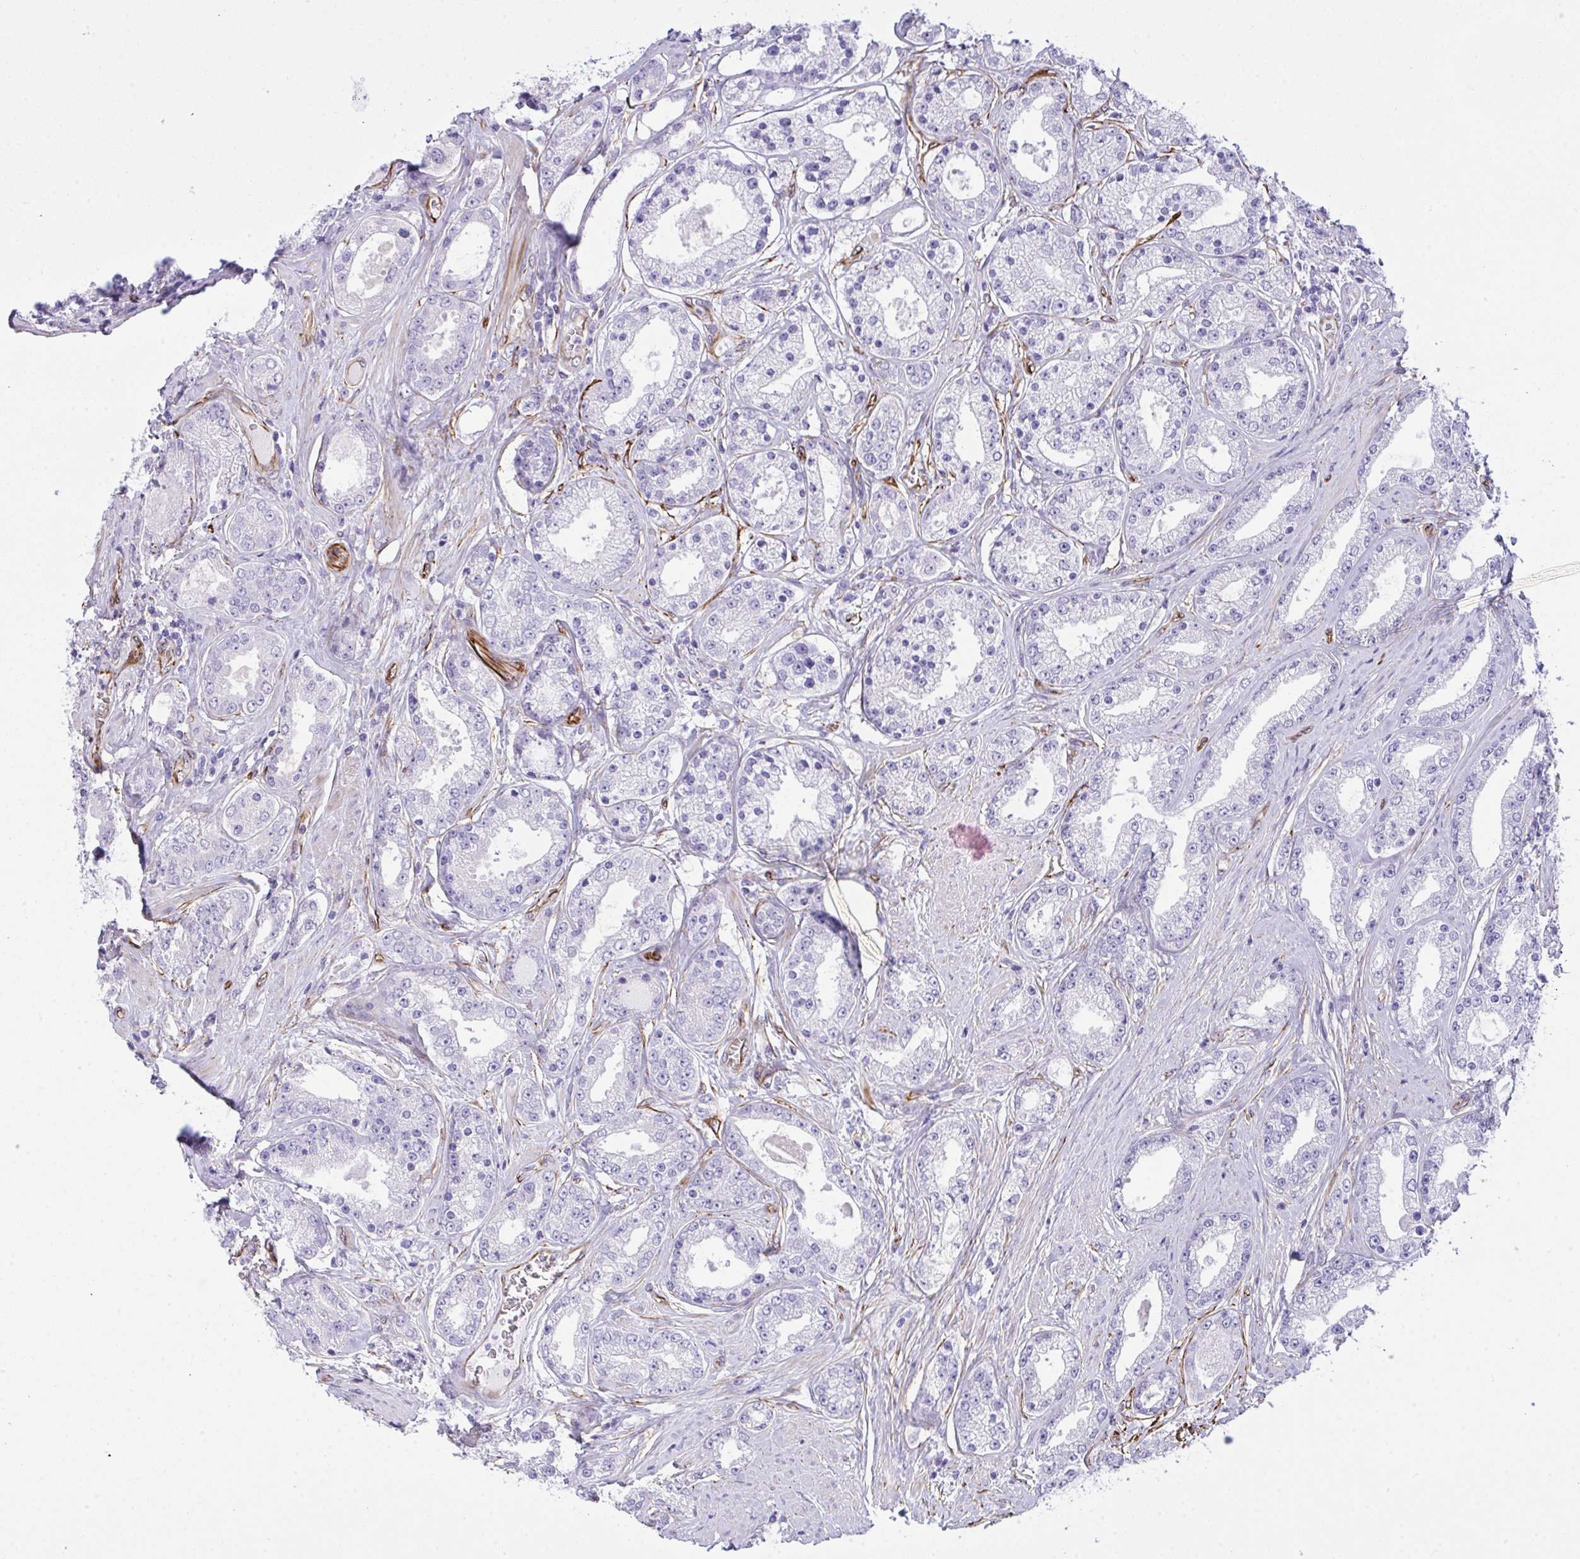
{"staining": {"intensity": "negative", "quantity": "none", "location": "none"}, "tissue": "prostate cancer", "cell_type": "Tumor cells", "image_type": "cancer", "snomed": [{"axis": "morphology", "description": "Adenocarcinoma, High grade"}, {"axis": "topography", "description": "Prostate"}], "caption": "Micrograph shows no significant protein positivity in tumor cells of adenocarcinoma (high-grade) (prostate).", "gene": "SLC35B1", "patient": {"sex": "male", "age": 66}}